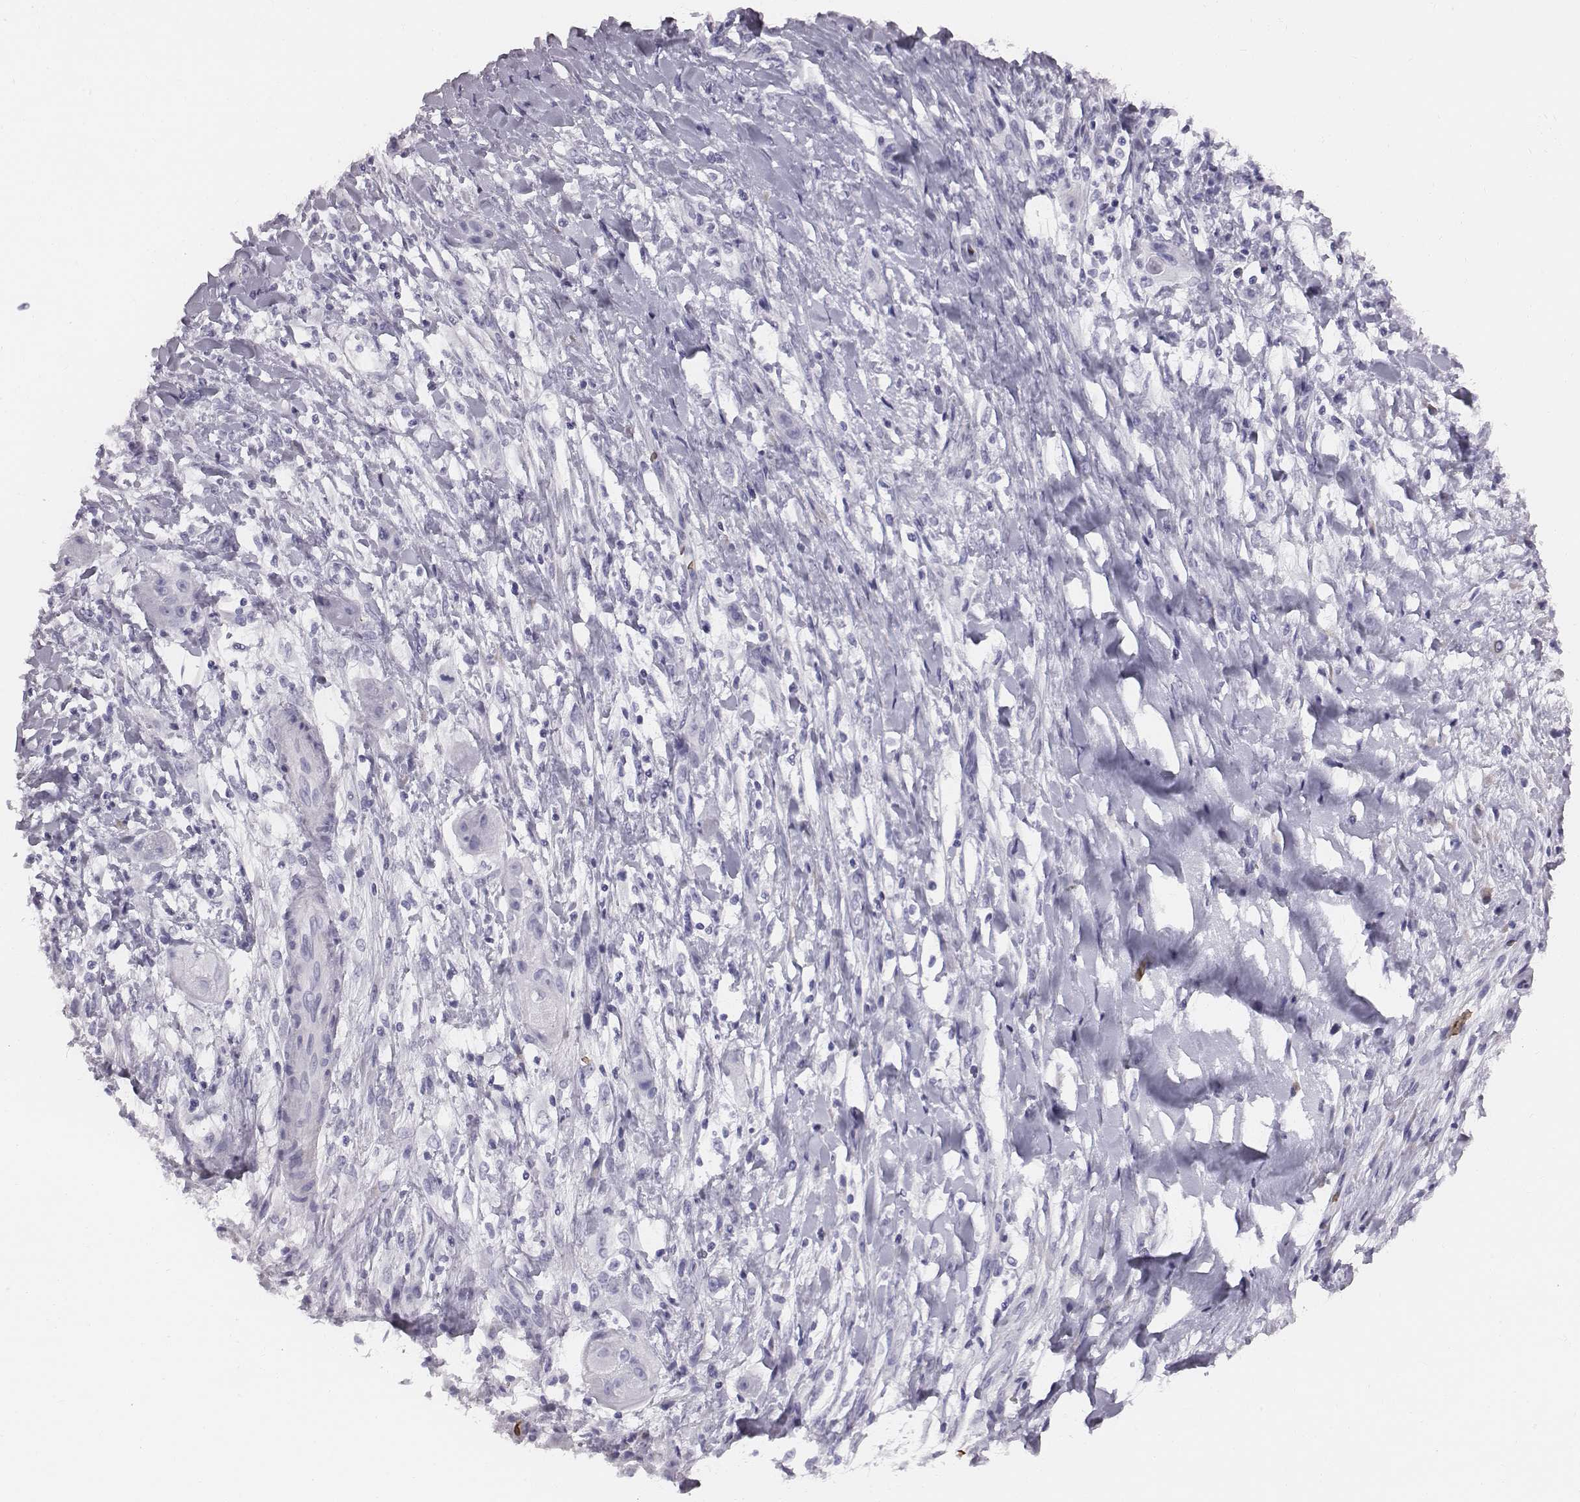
{"staining": {"intensity": "negative", "quantity": "none", "location": "none"}, "tissue": "skin cancer", "cell_type": "Tumor cells", "image_type": "cancer", "snomed": [{"axis": "morphology", "description": "Squamous cell carcinoma, NOS"}, {"axis": "topography", "description": "Skin"}], "caption": "Immunohistochemistry micrograph of neoplastic tissue: human squamous cell carcinoma (skin) stained with DAB demonstrates no significant protein expression in tumor cells.", "gene": "HBZ", "patient": {"sex": "male", "age": 62}}